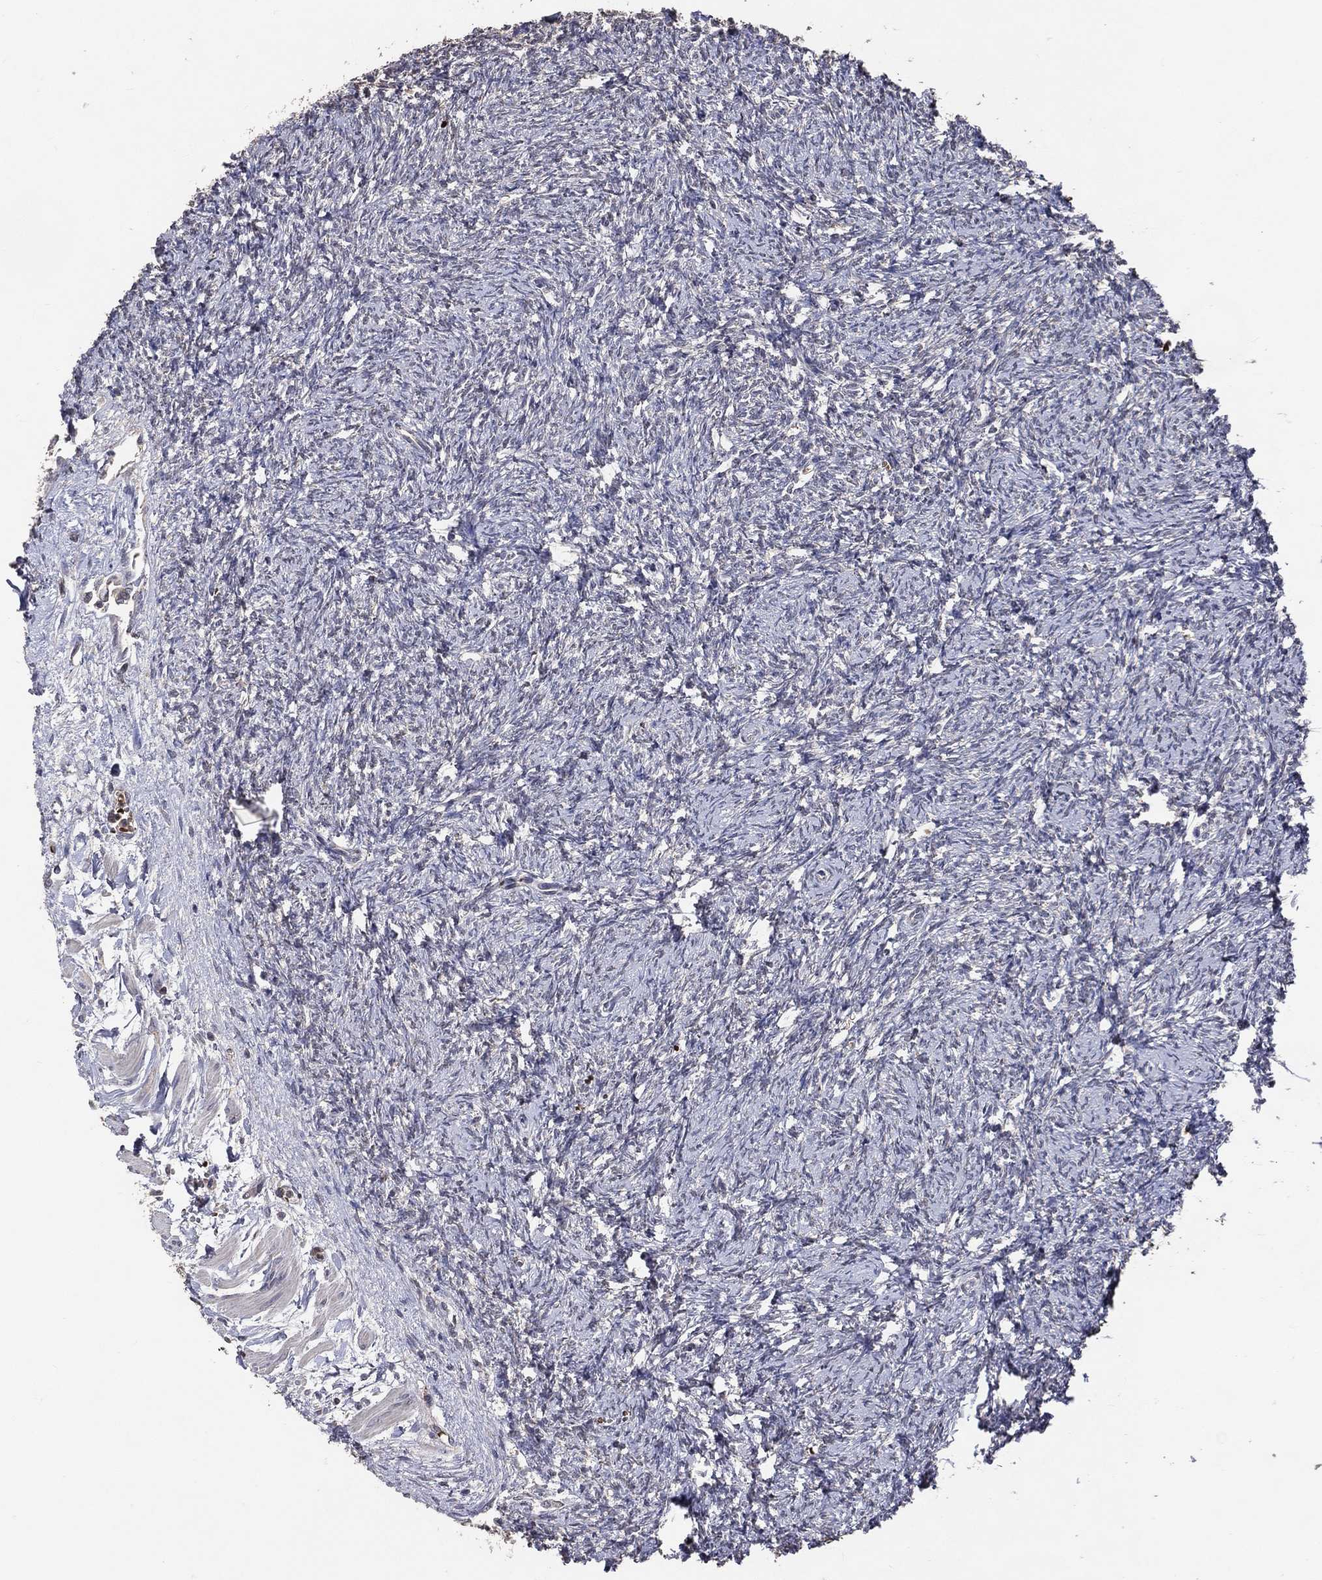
{"staining": {"intensity": "negative", "quantity": "none", "location": "none"}, "tissue": "ovary", "cell_type": "Follicle cells", "image_type": "normal", "snomed": [{"axis": "morphology", "description": "Normal tissue, NOS"}, {"axis": "topography", "description": "Fallopian tube"}, {"axis": "topography", "description": "Ovary"}], "caption": "IHC of benign ovary reveals no positivity in follicle cells. (DAB immunohistochemistry (IHC), high magnification).", "gene": "DNAH7", "patient": {"sex": "female", "age": 33}}